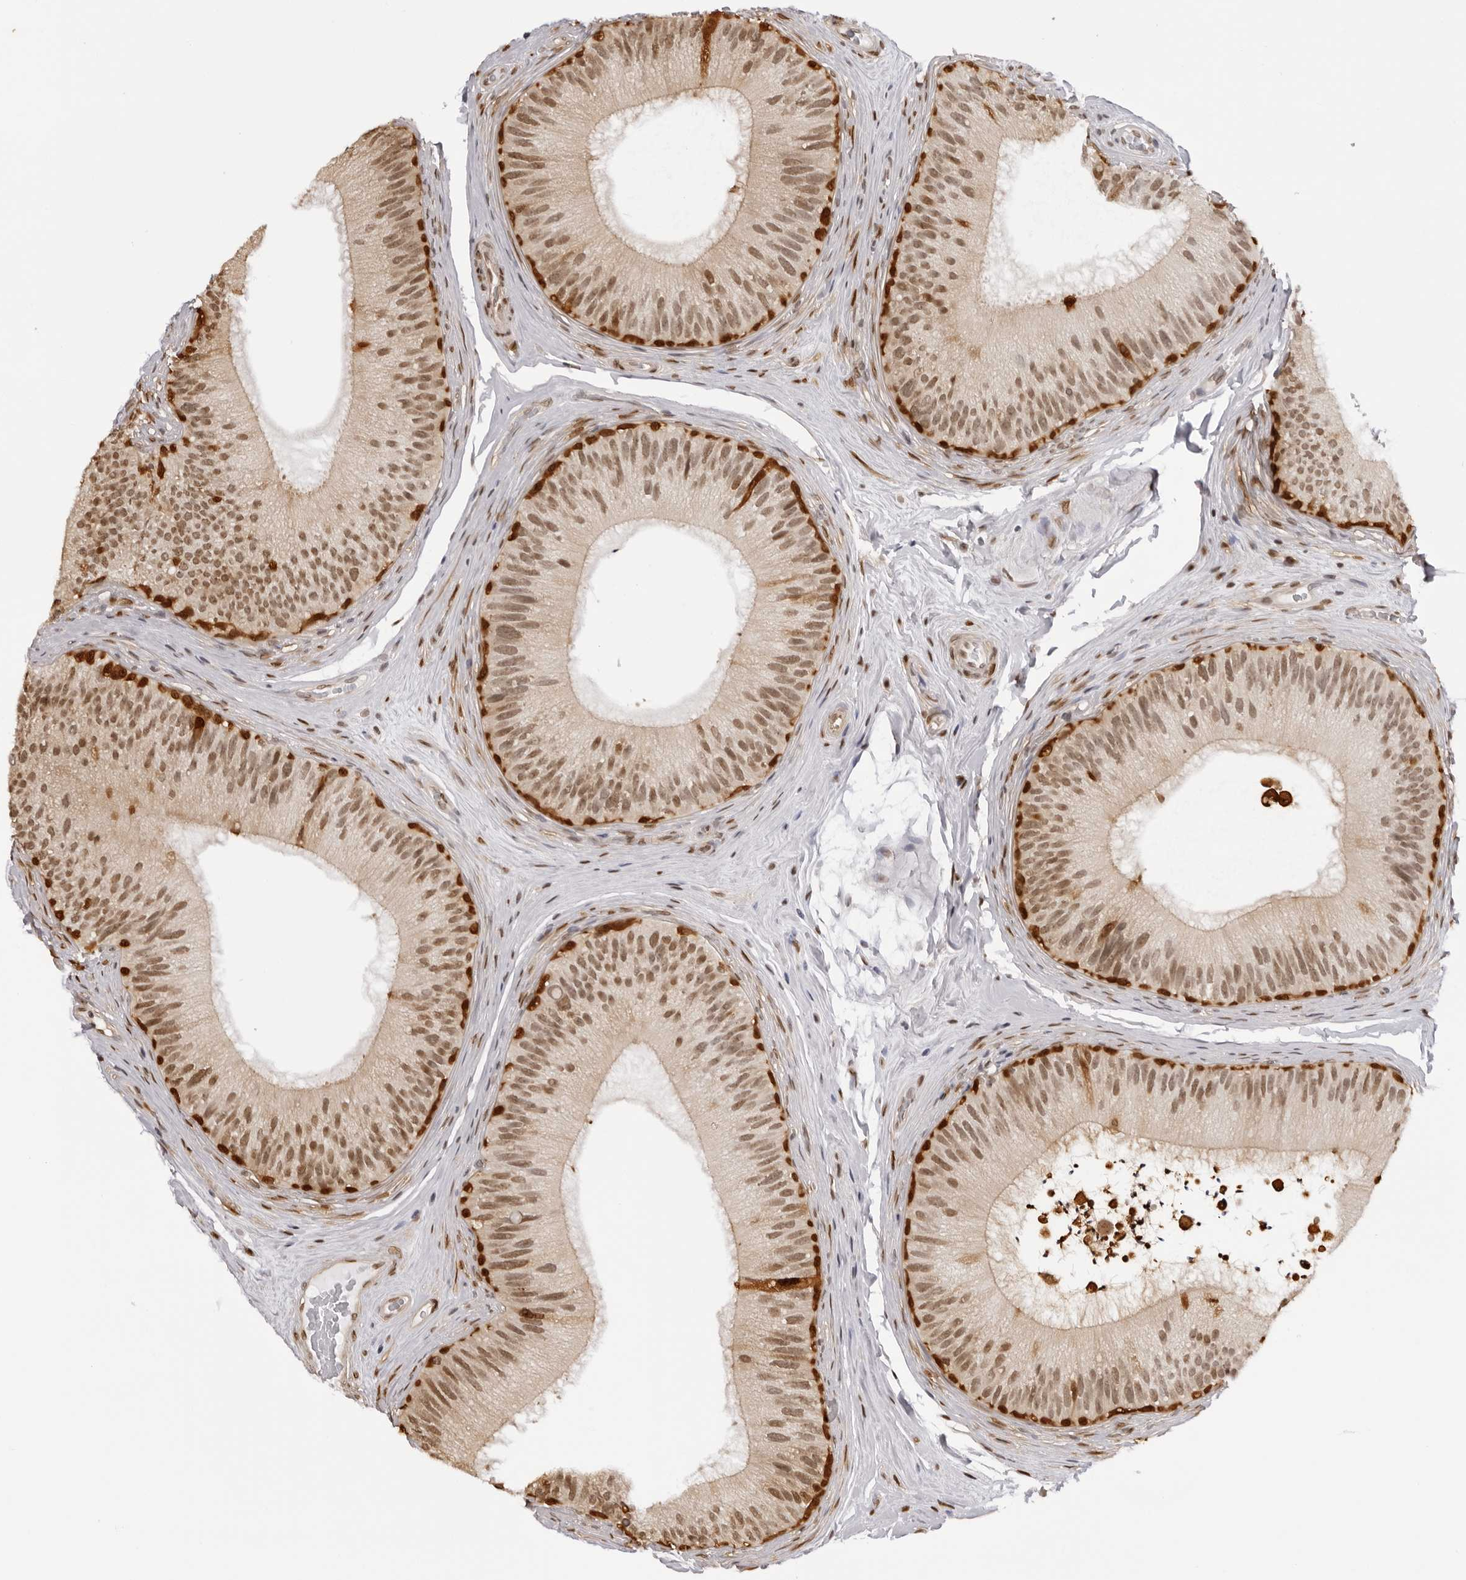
{"staining": {"intensity": "moderate", "quantity": ">75%", "location": "cytoplasmic/membranous,nuclear"}, "tissue": "epididymis", "cell_type": "Glandular cells", "image_type": "normal", "snomed": [{"axis": "morphology", "description": "Normal tissue, NOS"}, {"axis": "topography", "description": "Epididymis"}], "caption": "Protein expression by IHC exhibits moderate cytoplasmic/membranous,nuclear expression in about >75% of glandular cells in unremarkable epididymis.", "gene": "HSPA4", "patient": {"sex": "male", "age": 45}}